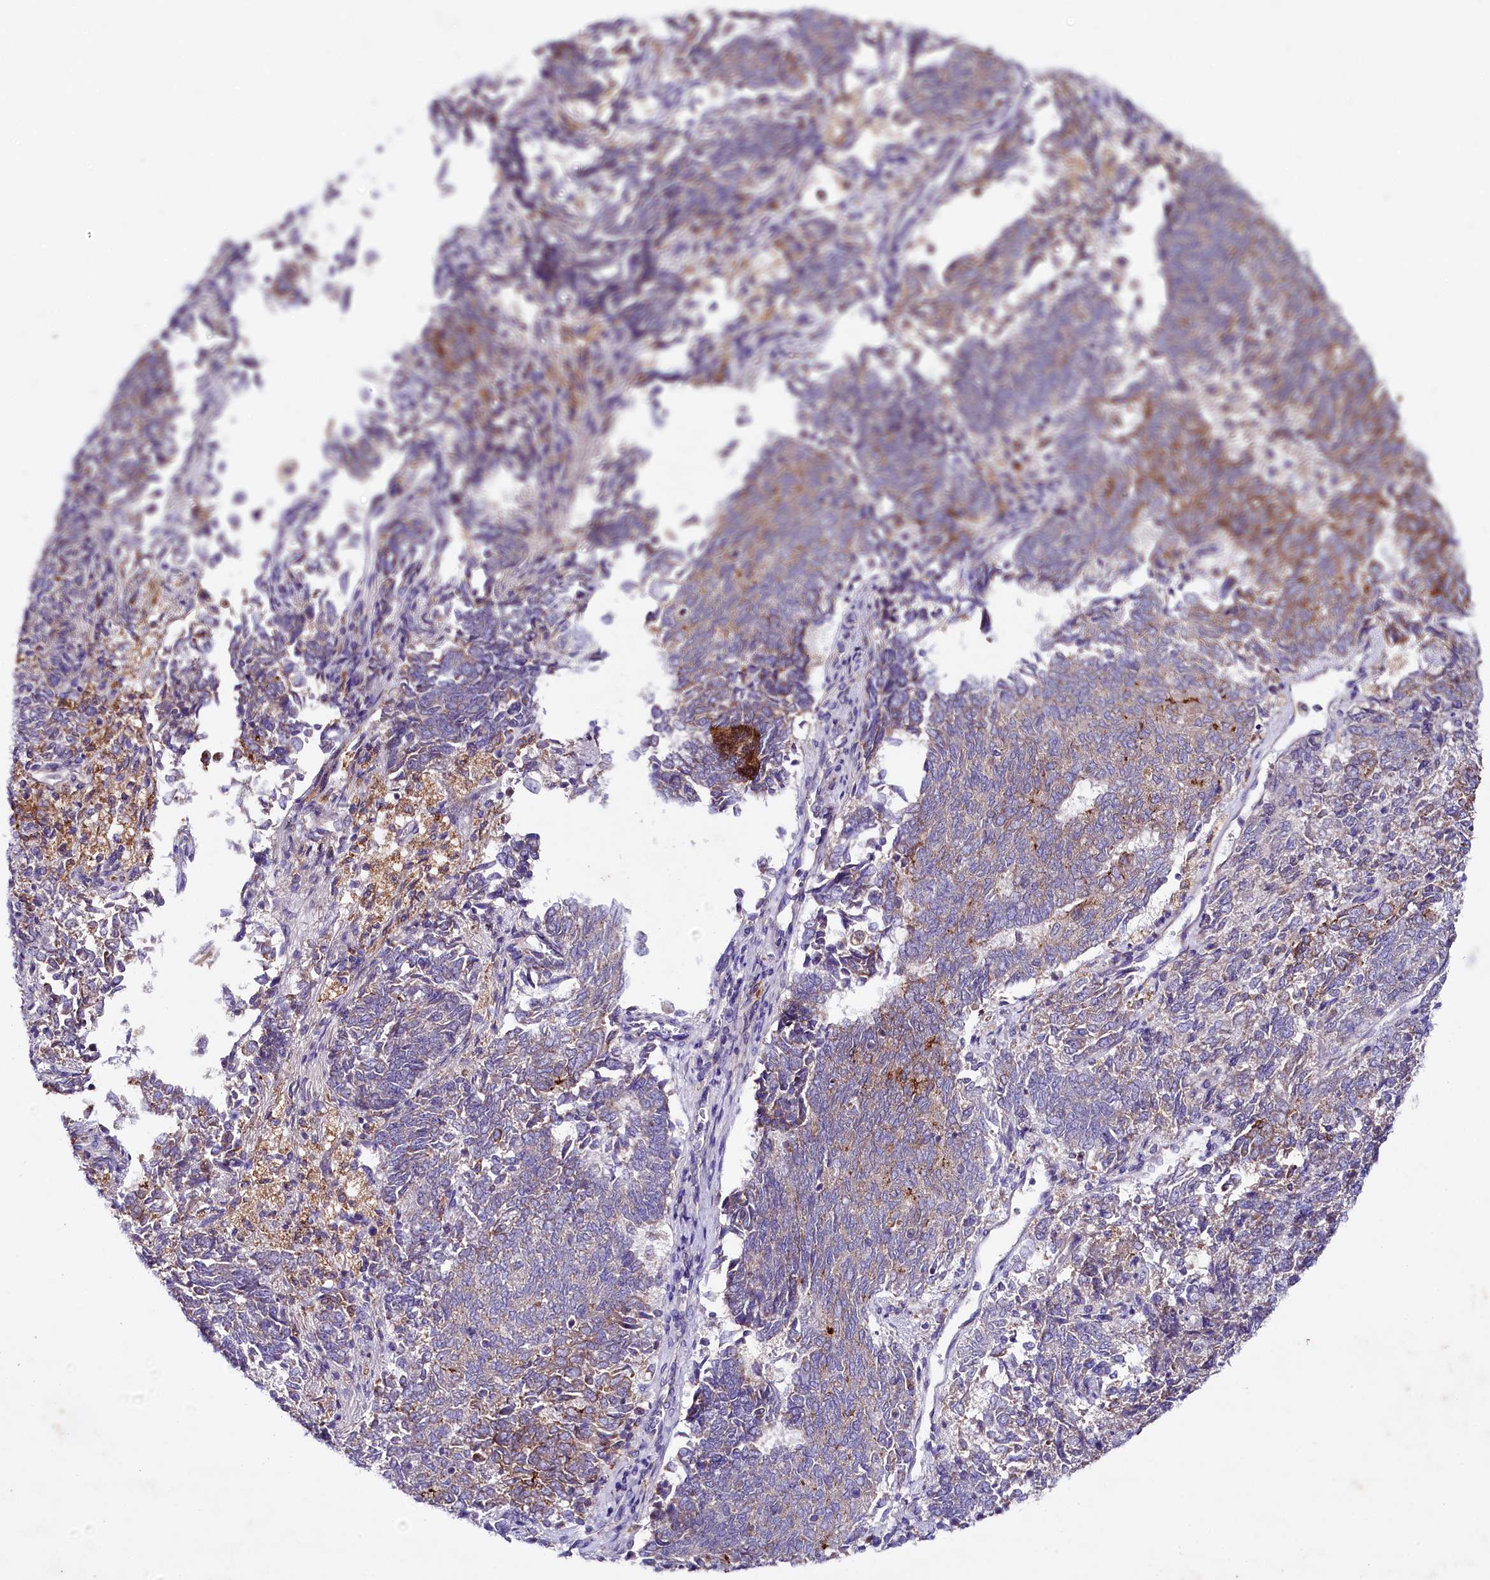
{"staining": {"intensity": "moderate", "quantity": "<25%", "location": "cytoplasmic/membranous"}, "tissue": "endometrial cancer", "cell_type": "Tumor cells", "image_type": "cancer", "snomed": [{"axis": "morphology", "description": "Adenocarcinoma, NOS"}, {"axis": "topography", "description": "Endometrium"}], "caption": "Tumor cells show low levels of moderate cytoplasmic/membranous expression in approximately <25% of cells in endometrial cancer.", "gene": "SACM1L", "patient": {"sex": "female", "age": 80}}